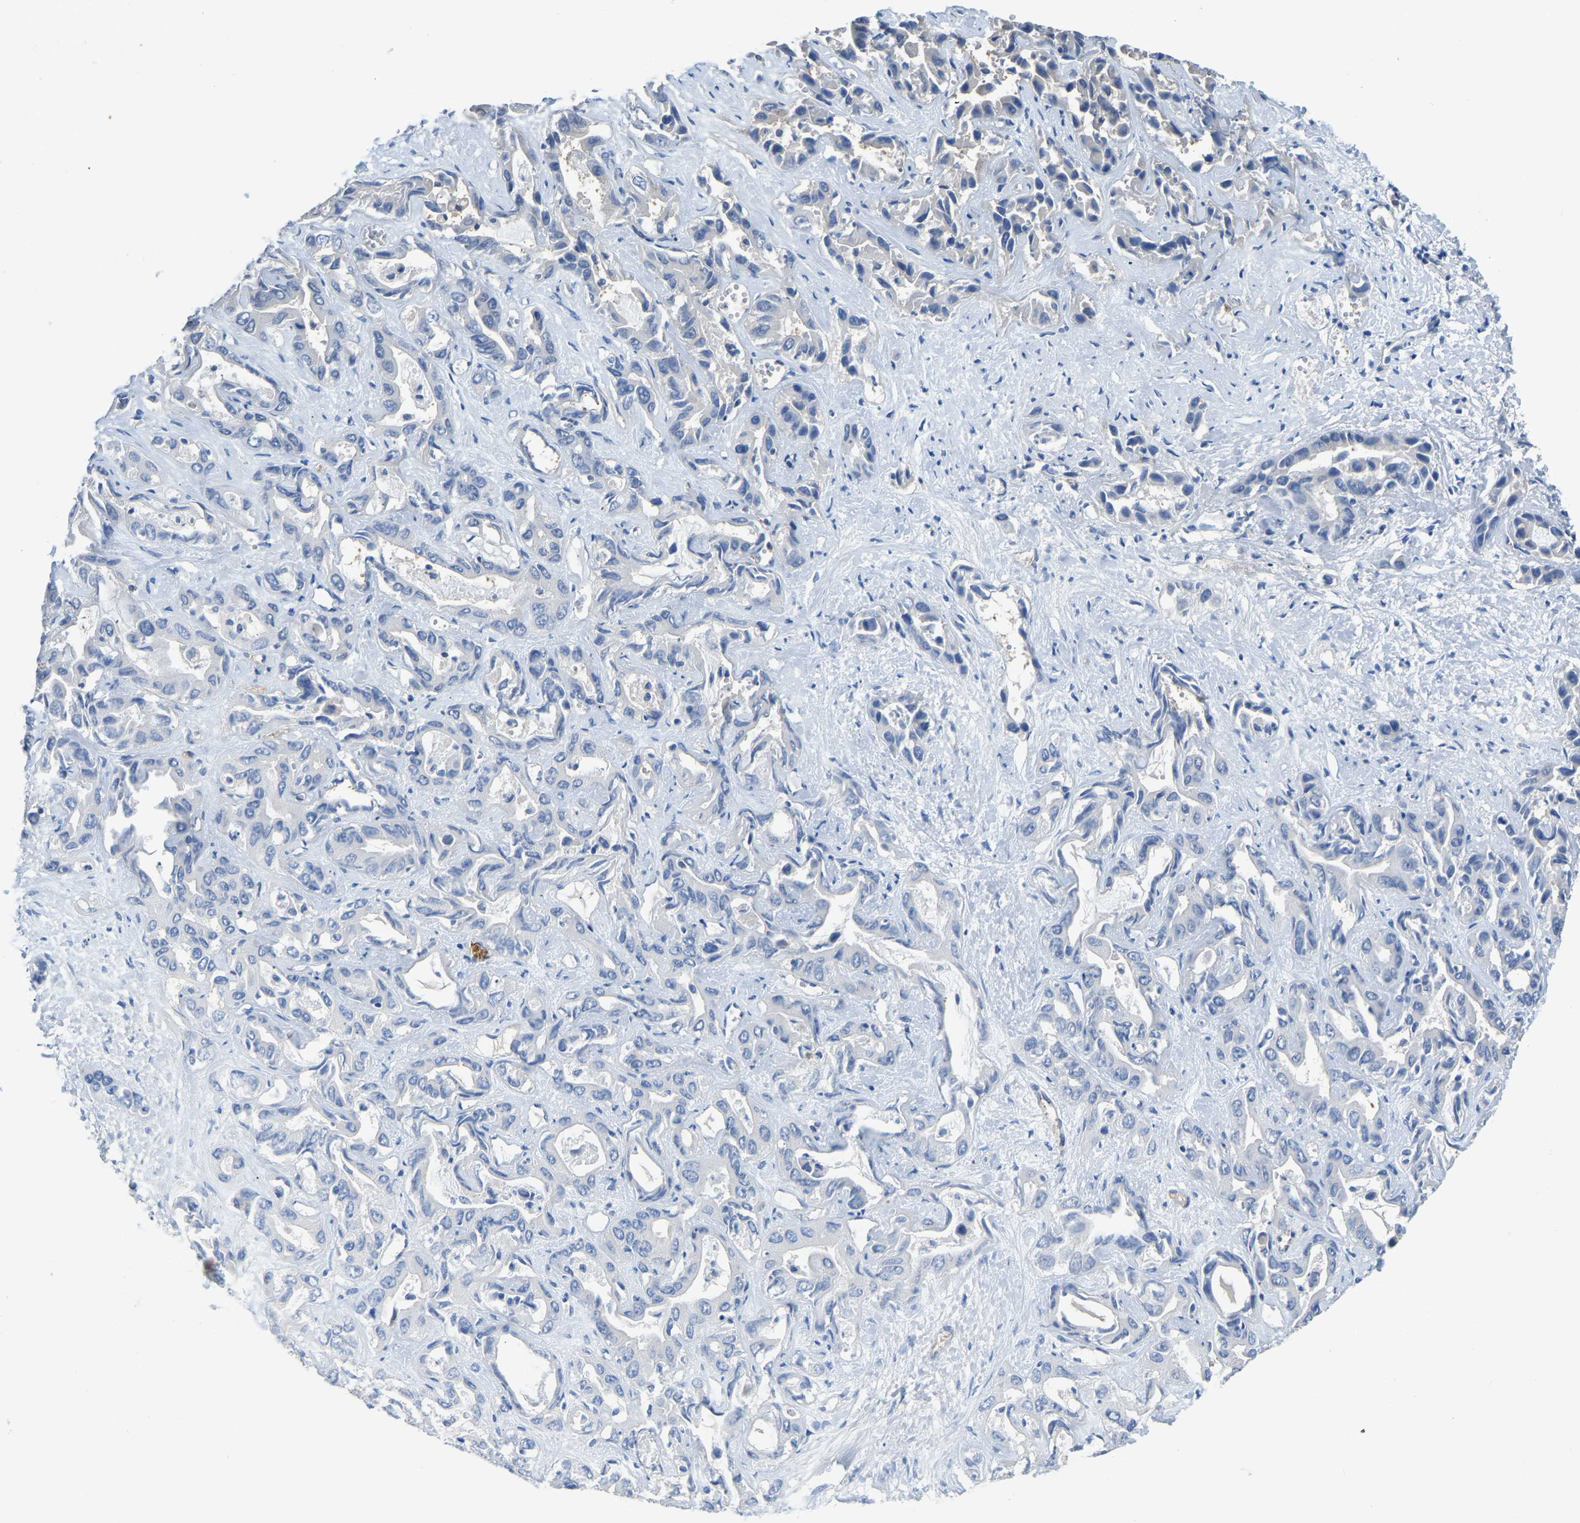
{"staining": {"intensity": "negative", "quantity": "none", "location": "none"}, "tissue": "liver cancer", "cell_type": "Tumor cells", "image_type": "cancer", "snomed": [{"axis": "morphology", "description": "Cholangiocarcinoma"}, {"axis": "topography", "description": "Liver"}], "caption": "Immunohistochemical staining of human cholangiocarcinoma (liver) reveals no significant staining in tumor cells.", "gene": "HIGD2B", "patient": {"sex": "female", "age": 52}}